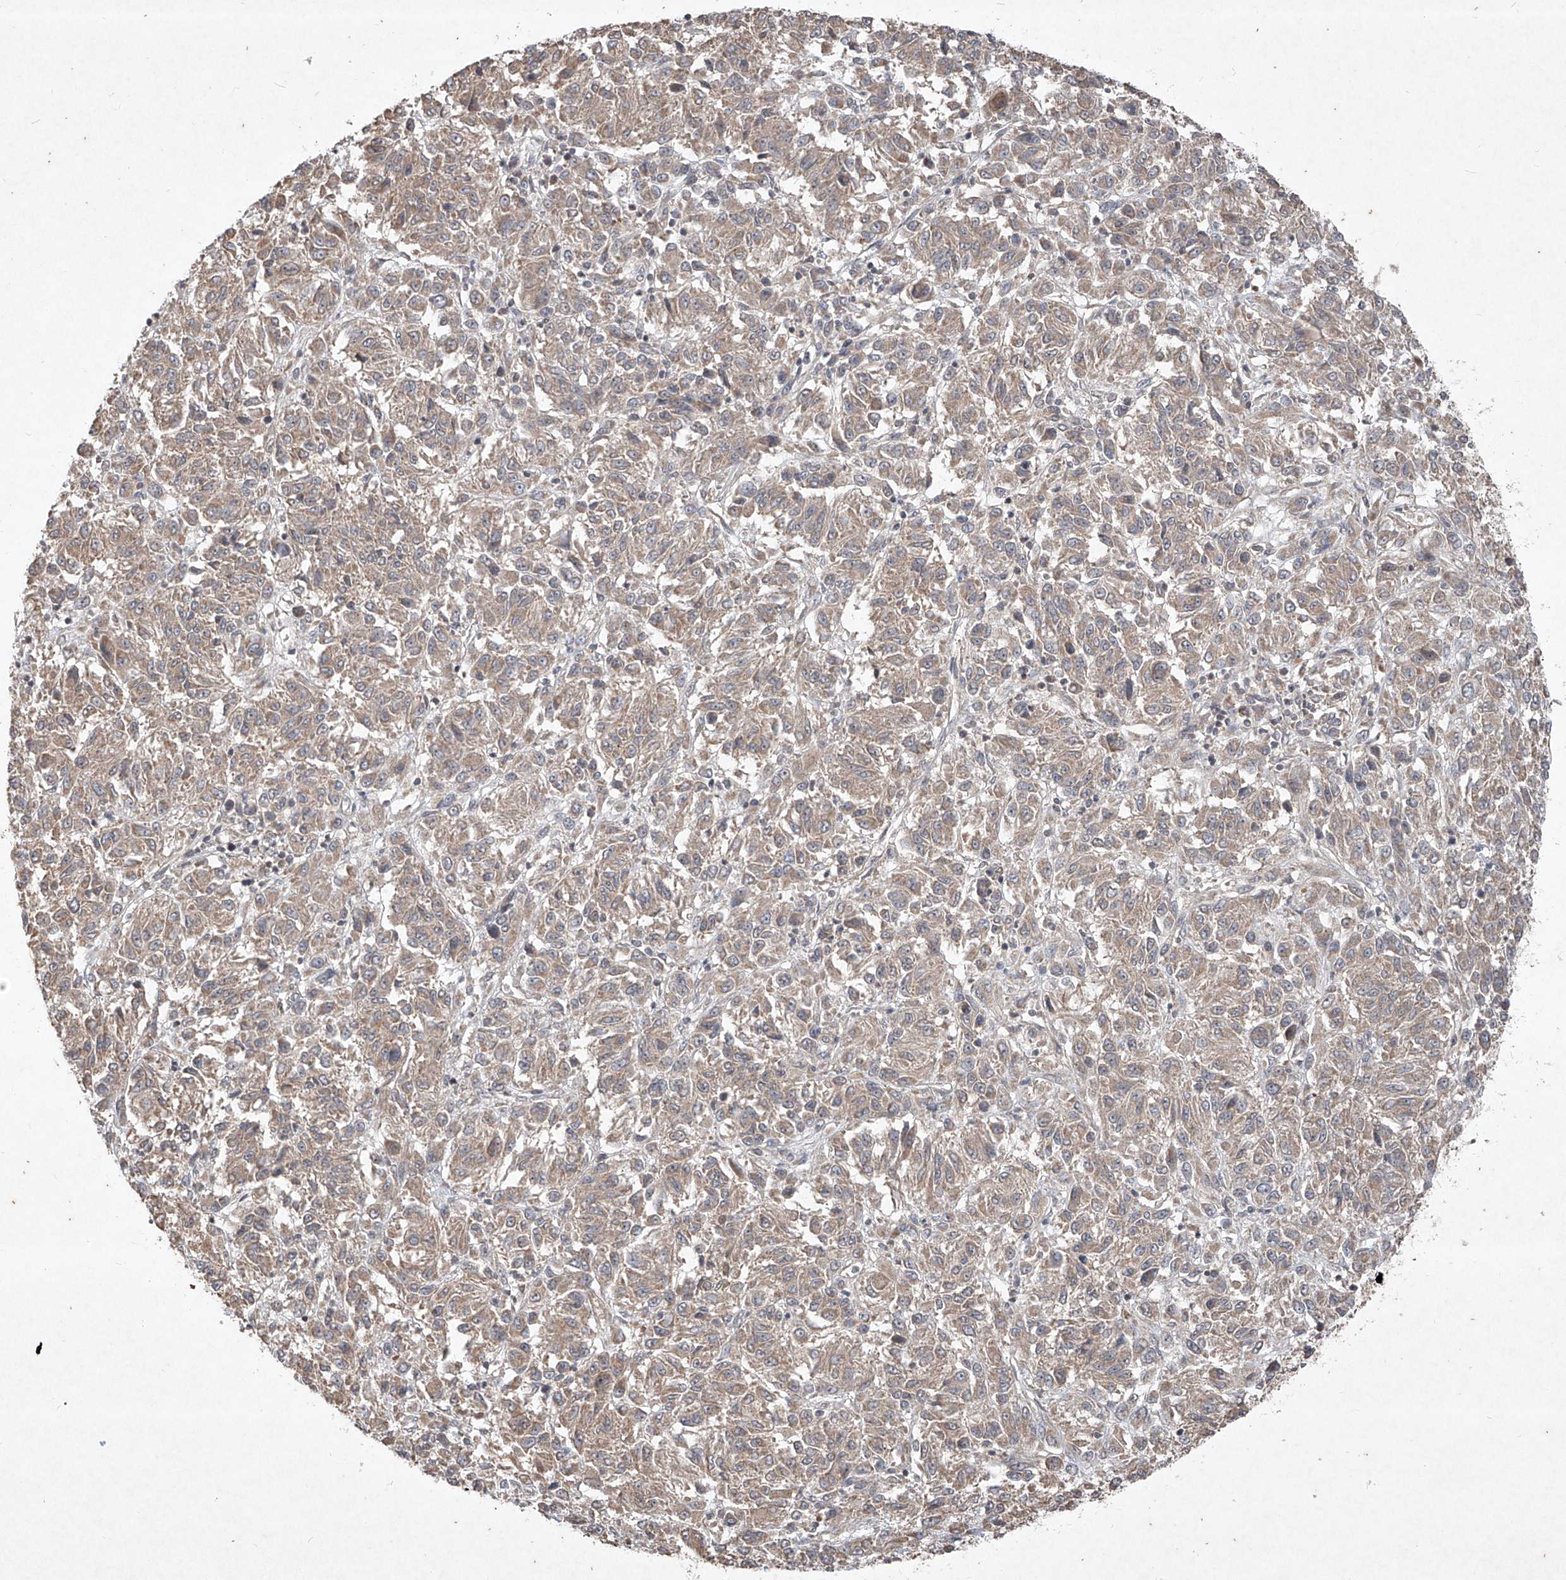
{"staining": {"intensity": "weak", "quantity": ">75%", "location": "cytoplasmic/membranous"}, "tissue": "melanoma", "cell_type": "Tumor cells", "image_type": "cancer", "snomed": [{"axis": "morphology", "description": "Malignant melanoma, Metastatic site"}, {"axis": "topography", "description": "Lung"}], "caption": "DAB immunohistochemical staining of human melanoma demonstrates weak cytoplasmic/membranous protein positivity in approximately >75% of tumor cells.", "gene": "ABCD3", "patient": {"sex": "male", "age": 64}}